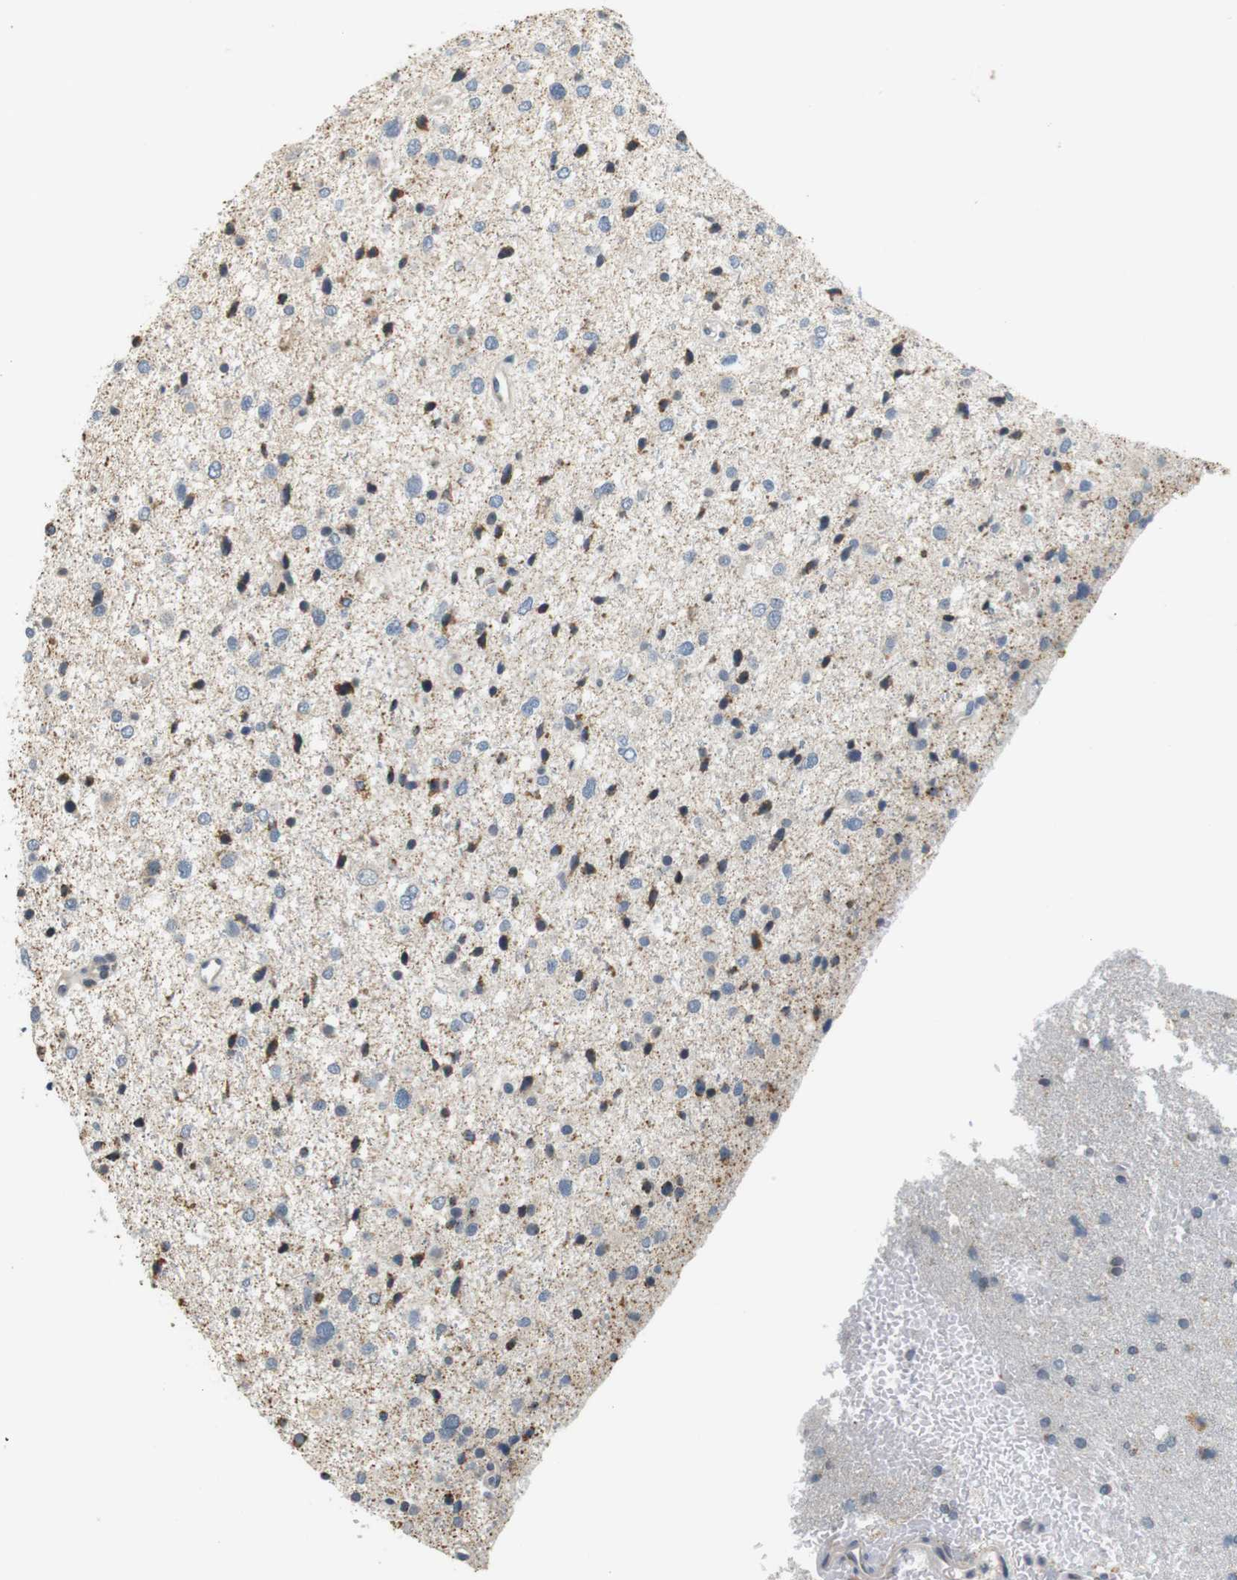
{"staining": {"intensity": "moderate", "quantity": "25%-75%", "location": "cytoplasmic/membranous"}, "tissue": "glioma", "cell_type": "Tumor cells", "image_type": "cancer", "snomed": [{"axis": "morphology", "description": "Glioma, malignant, Low grade"}, {"axis": "topography", "description": "Brain"}], "caption": "Immunohistochemistry (IHC) (DAB (3,3'-diaminobenzidine)) staining of glioma exhibits moderate cytoplasmic/membranous protein staining in approximately 25%-75% of tumor cells.", "gene": "WNT7A", "patient": {"sex": "female", "age": 37}}